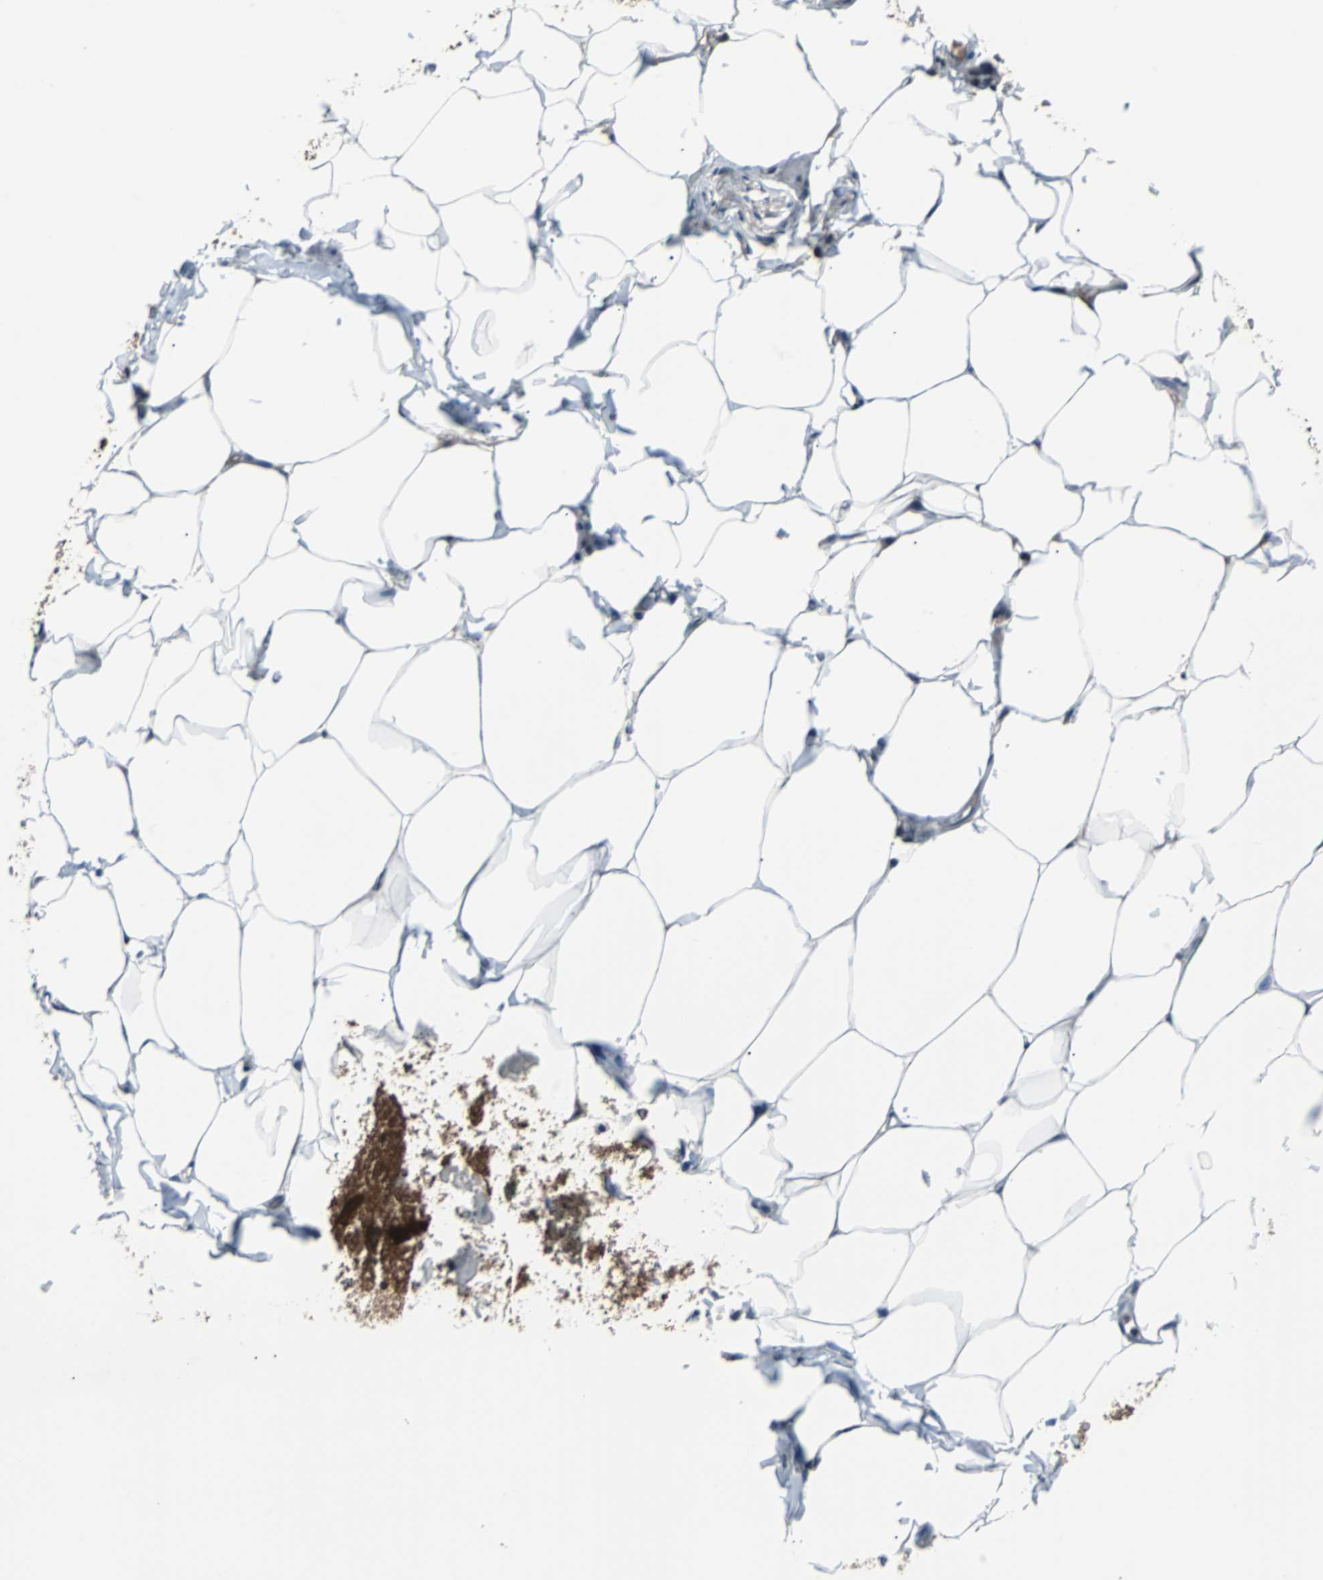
{"staining": {"intensity": "weak", "quantity": ">75%", "location": "cytoplasmic/membranous"}, "tissue": "adipose tissue", "cell_type": "Adipocytes", "image_type": "normal", "snomed": [{"axis": "morphology", "description": "Normal tissue, NOS"}, {"axis": "topography", "description": "Vascular tissue"}], "caption": "Immunohistochemistry histopathology image of benign adipose tissue: adipose tissue stained using immunohistochemistry shows low levels of weak protein expression localized specifically in the cytoplasmic/membranous of adipocytes, appearing as a cytoplasmic/membranous brown color.", "gene": "PAK1", "patient": {"sex": "male", "age": 41}}